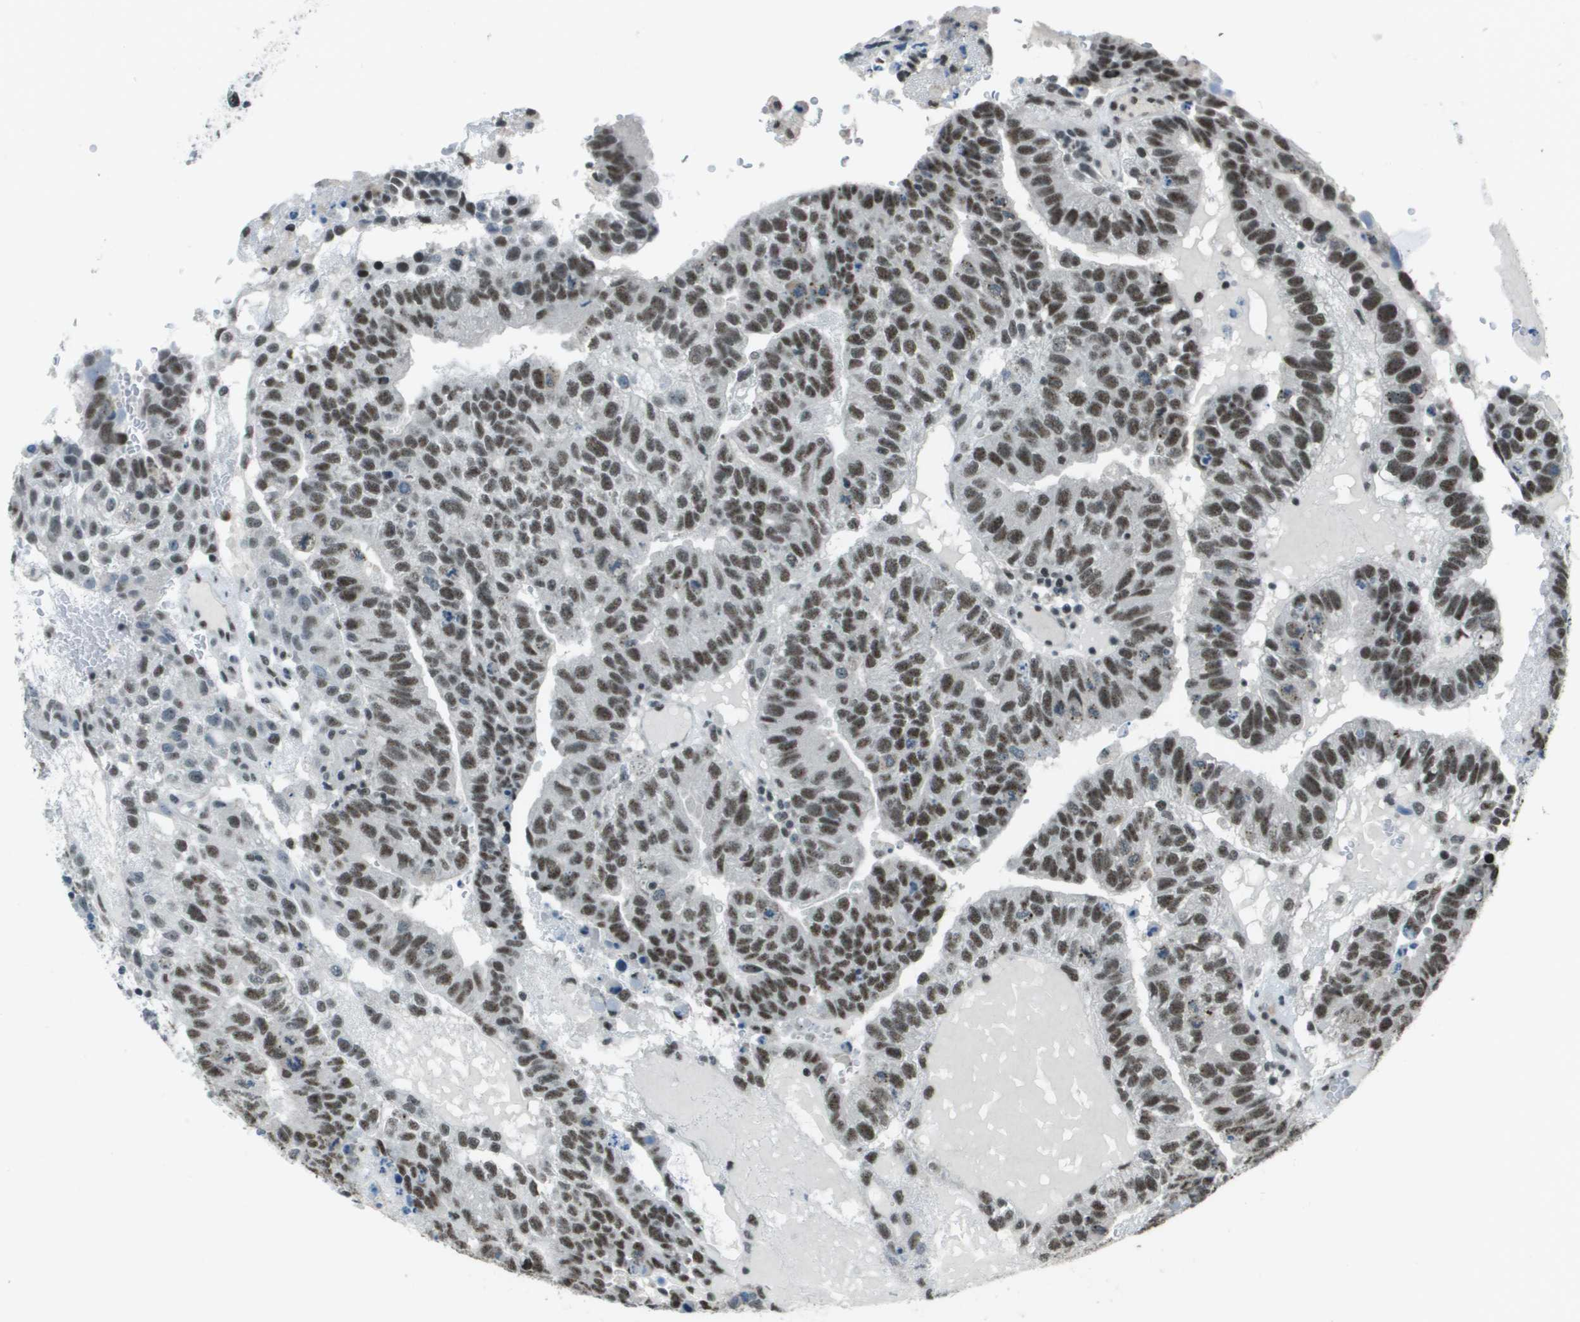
{"staining": {"intensity": "moderate", "quantity": ">75%", "location": "nuclear"}, "tissue": "testis cancer", "cell_type": "Tumor cells", "image_type": "cancer", "snomed": [{"axis": "morphology", "description": "Seminoma, NOS"}, {"axis": "morphology", "description": "Carcinoma, Embryonal, NOS"}, {"axis": "topography", "description": "Testis"}], "caption": "Immunohistochemical staining of testis cancer (seminoma) demonstrates medium levels of moderate nuclear positivity in approximately >75% of tumor cells.", "gene": "DEPDC1", "patient": {"sex": "male", "age": 52}}